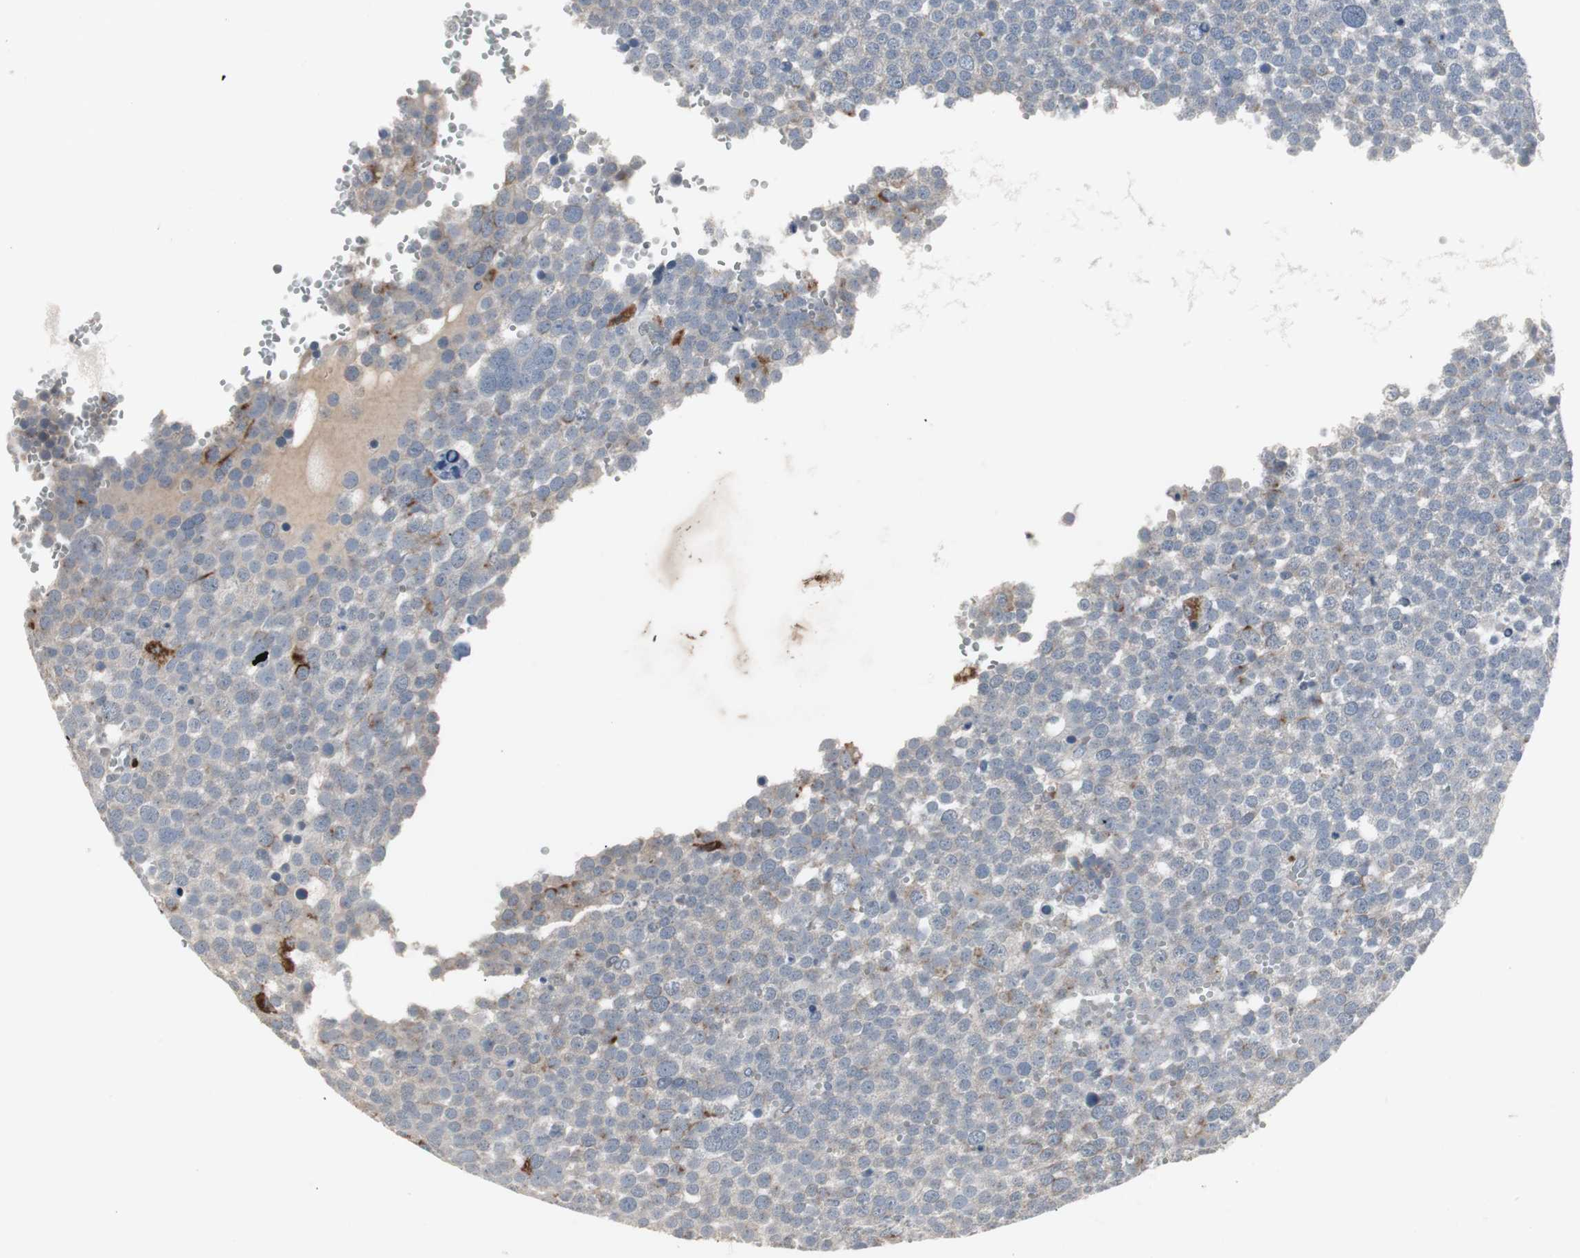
{"staining": {"intensity": "weak", "quantity": "<25%", "location": "cytoplasmic/membranous"}, "tissue": "testis cancer", "cell_type": "Tumor cells", "image_type": "cancer", "snomed": [{"axis": "morphology", "description": "Seminoma, NOS"}, {"axis": "topography", "description": "Testis"}], "caption": "This histopathology image is of testis cancer (seminoma) stained with immunohistochemistry (IHC) to label a protein in brown with the nuclei are counter-stained blue. There is no positivity in tumor cells. (DAB immunohistochemistry (IHC) visualized using brightfield microscopy, high magnification).", "gene": "GBA1", "patient": {"sex": "male", "age": 71}}